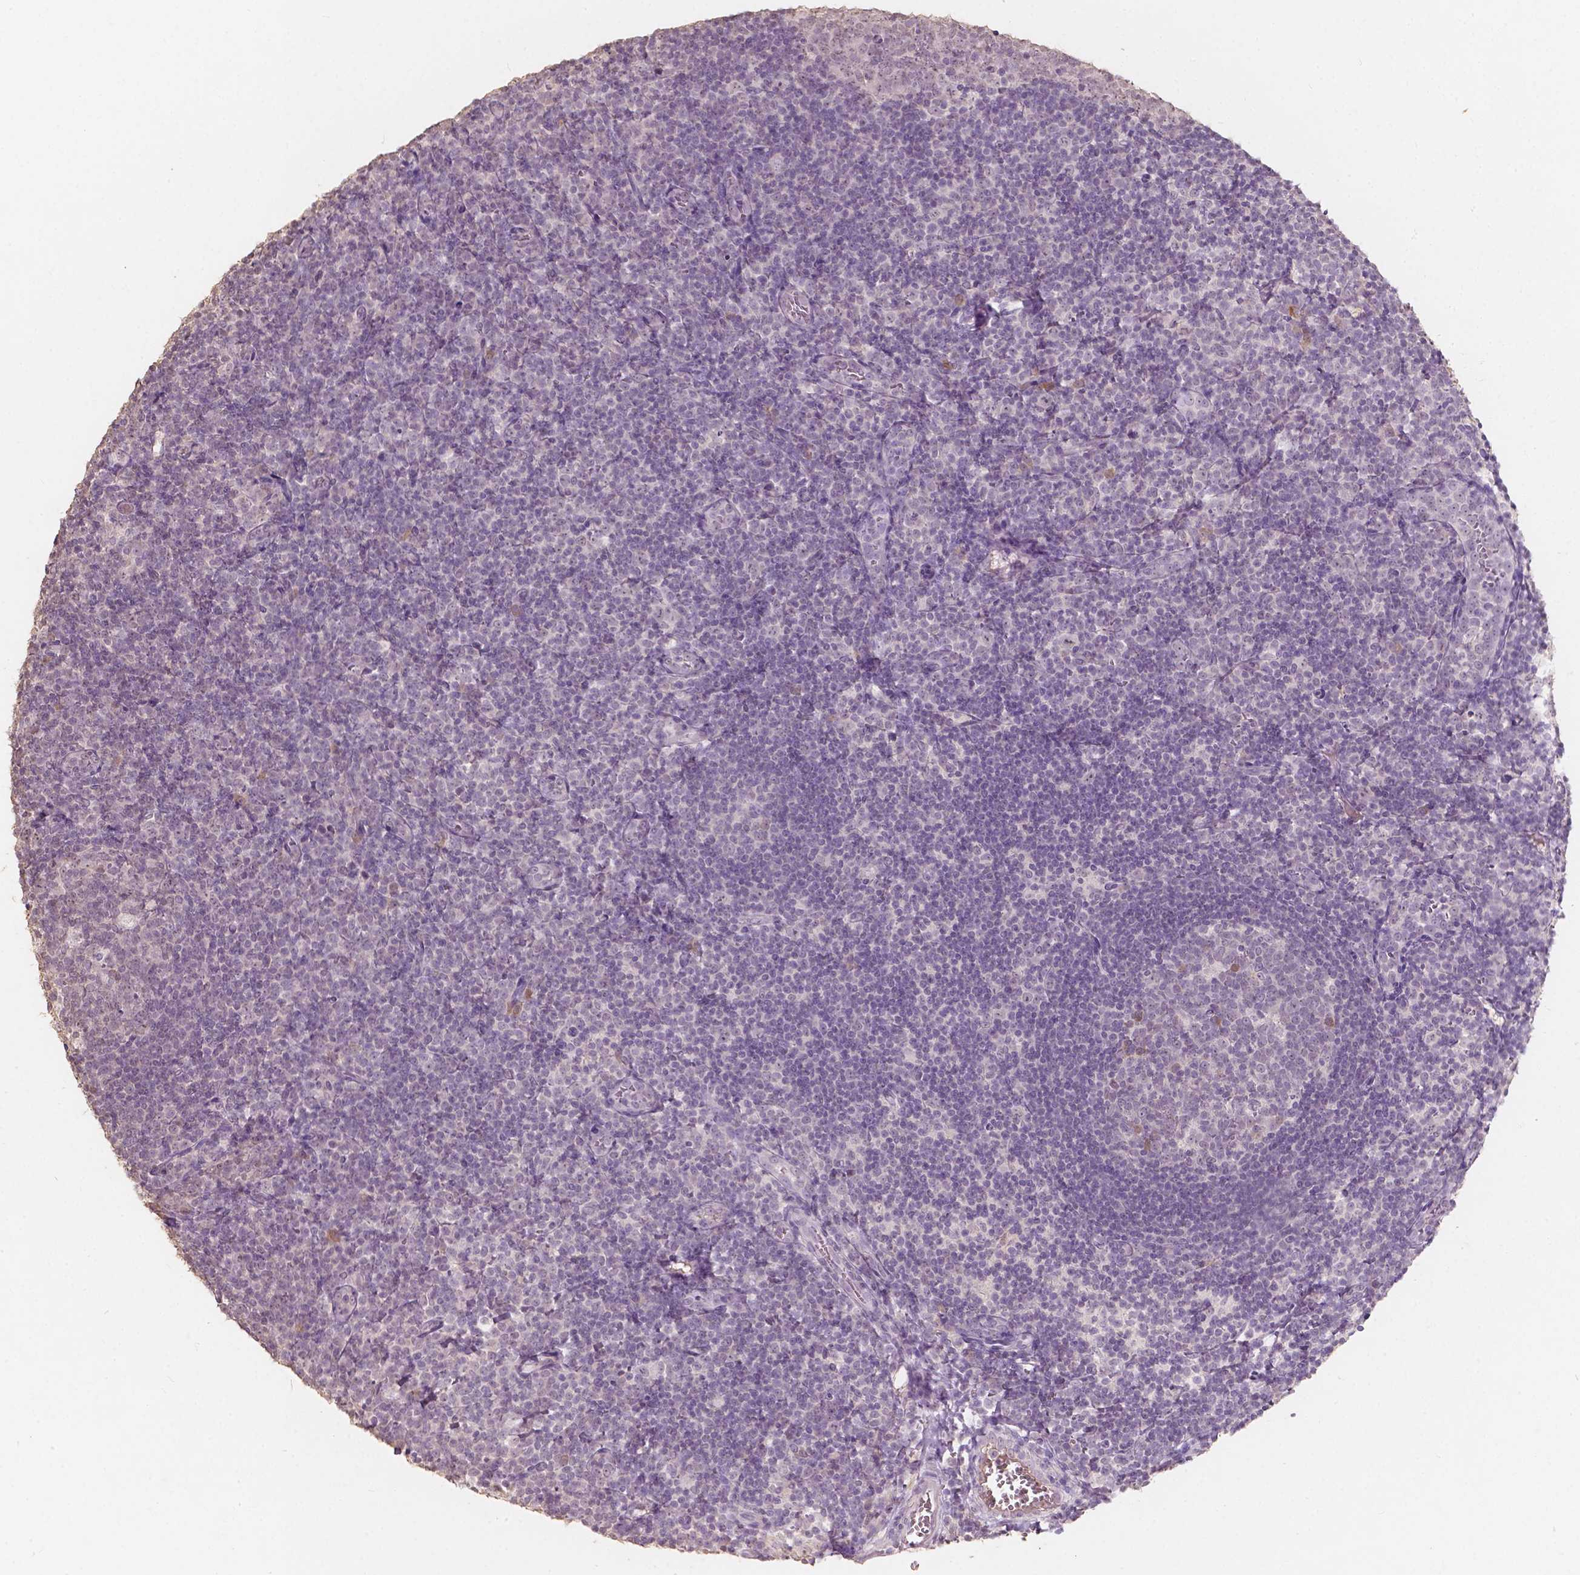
{"staining": {"intensity": "weak", "quantity": "<25%", "location": "nuclear"}, "tissue": "lymph node", "cell_type": "Germinal center cells", "image_type": "normal", "snomed": [{"axis": "morphology", "description": "Normal tissue, NOS"}, {"axis": "topography", "description": "Lymph node"}], "caption": "There is no significant positivity in germinal center cells of lymph node. (DAB immunohistochemistry (IHC), high magnification).", "gene": "SOX15", "patient": {"sex": "female", "age": 21}}